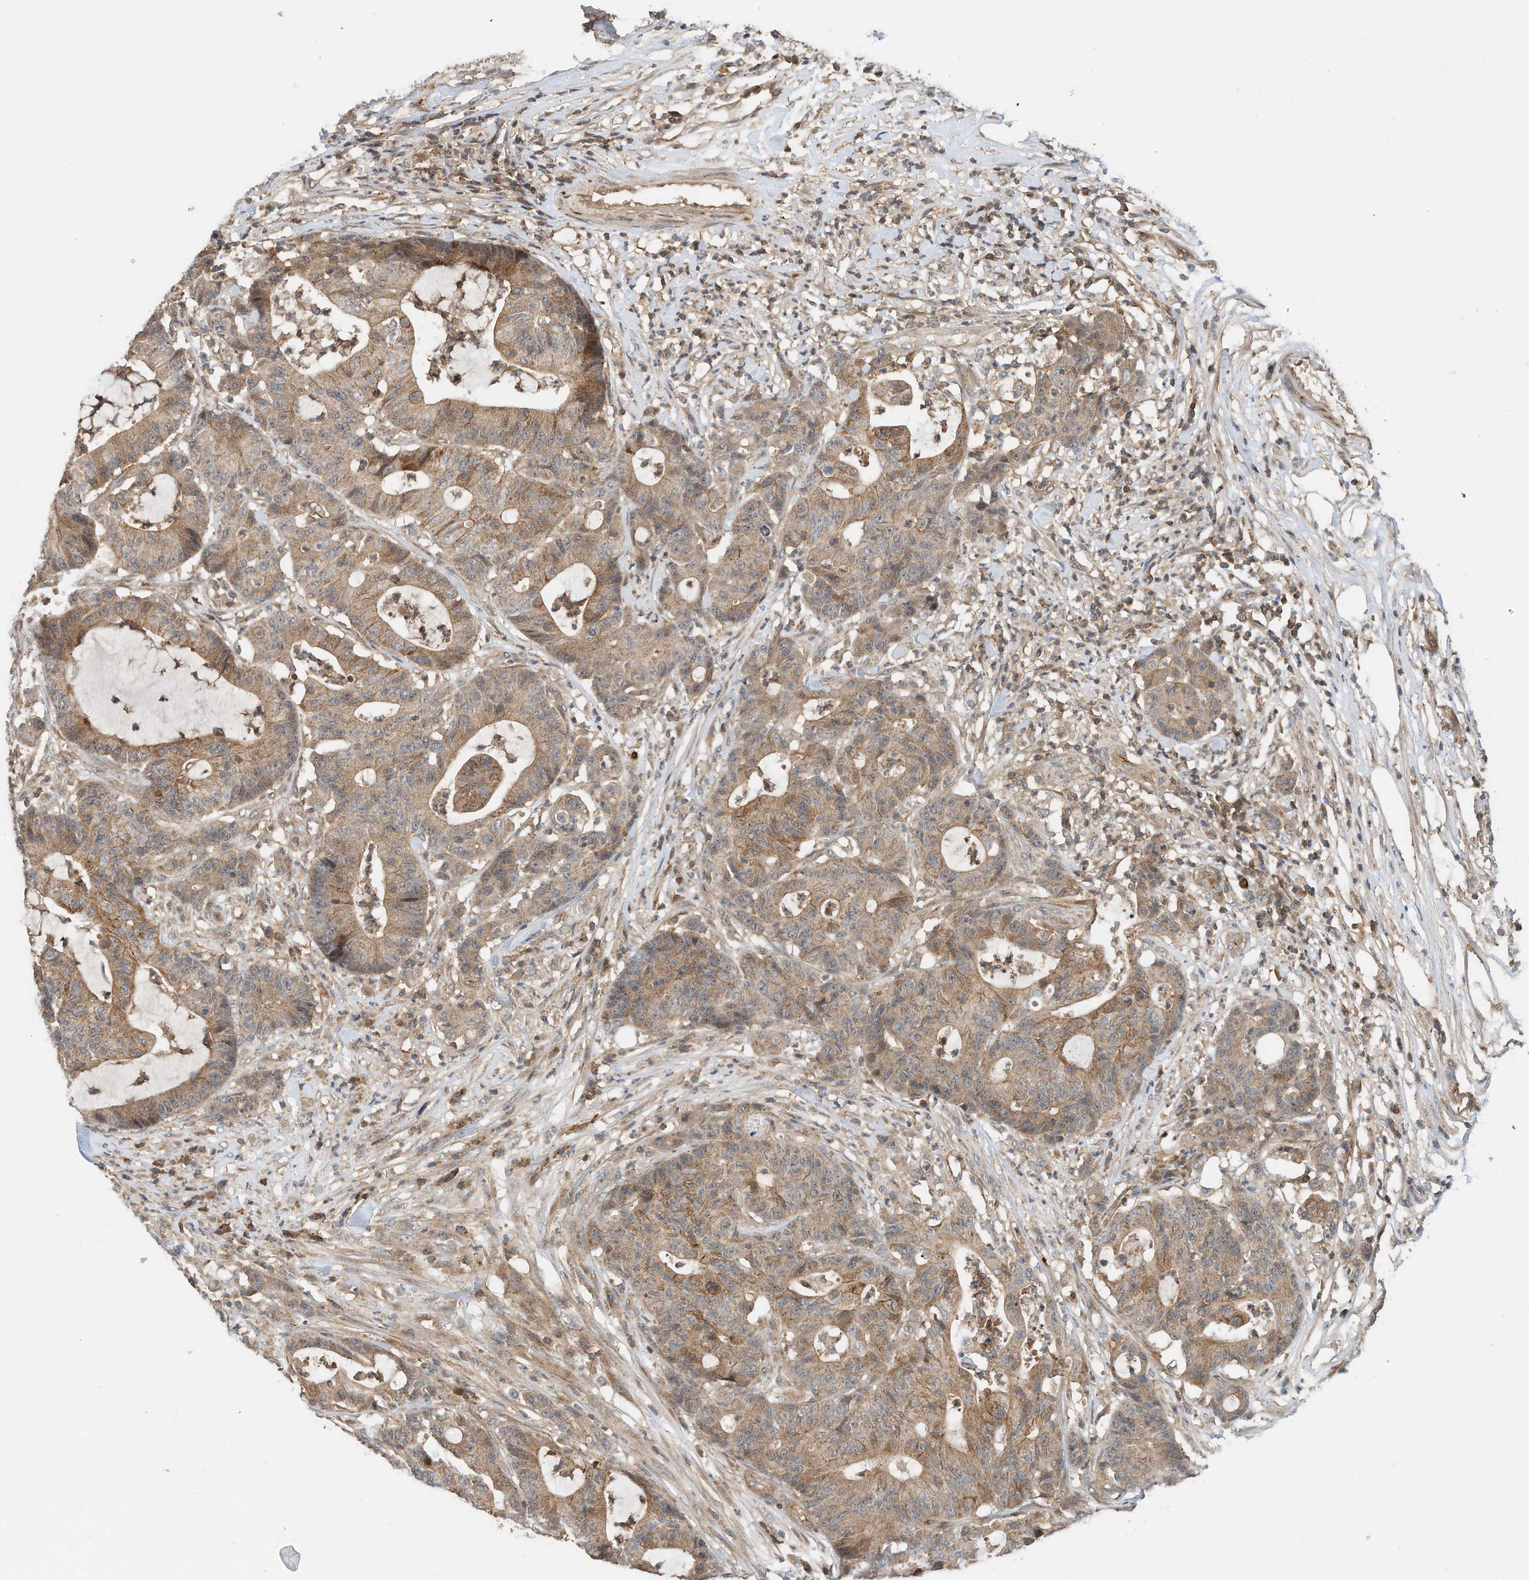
{"staining": {"intensity": "moderate", "quantity": ">75%", "location": "cytoplasmic/membranous"}, "tissue": "colorectal cancer", "cell_type": "Tumor cells", "image_type": "cancer", "snomed": [{"axis": "morphology", "description": "Adenocarcinoma, NOS"}, {"axis": "topography", "description": "Colon"}], "caption": "This is an image of IHC staining of adenocarcinoma (colorectal), which shows moderate expression in the cytoplasmic/membranous of tumor cells.", "gene": "CPAMD8", "patient": {"sex": "female", "age": 84}}